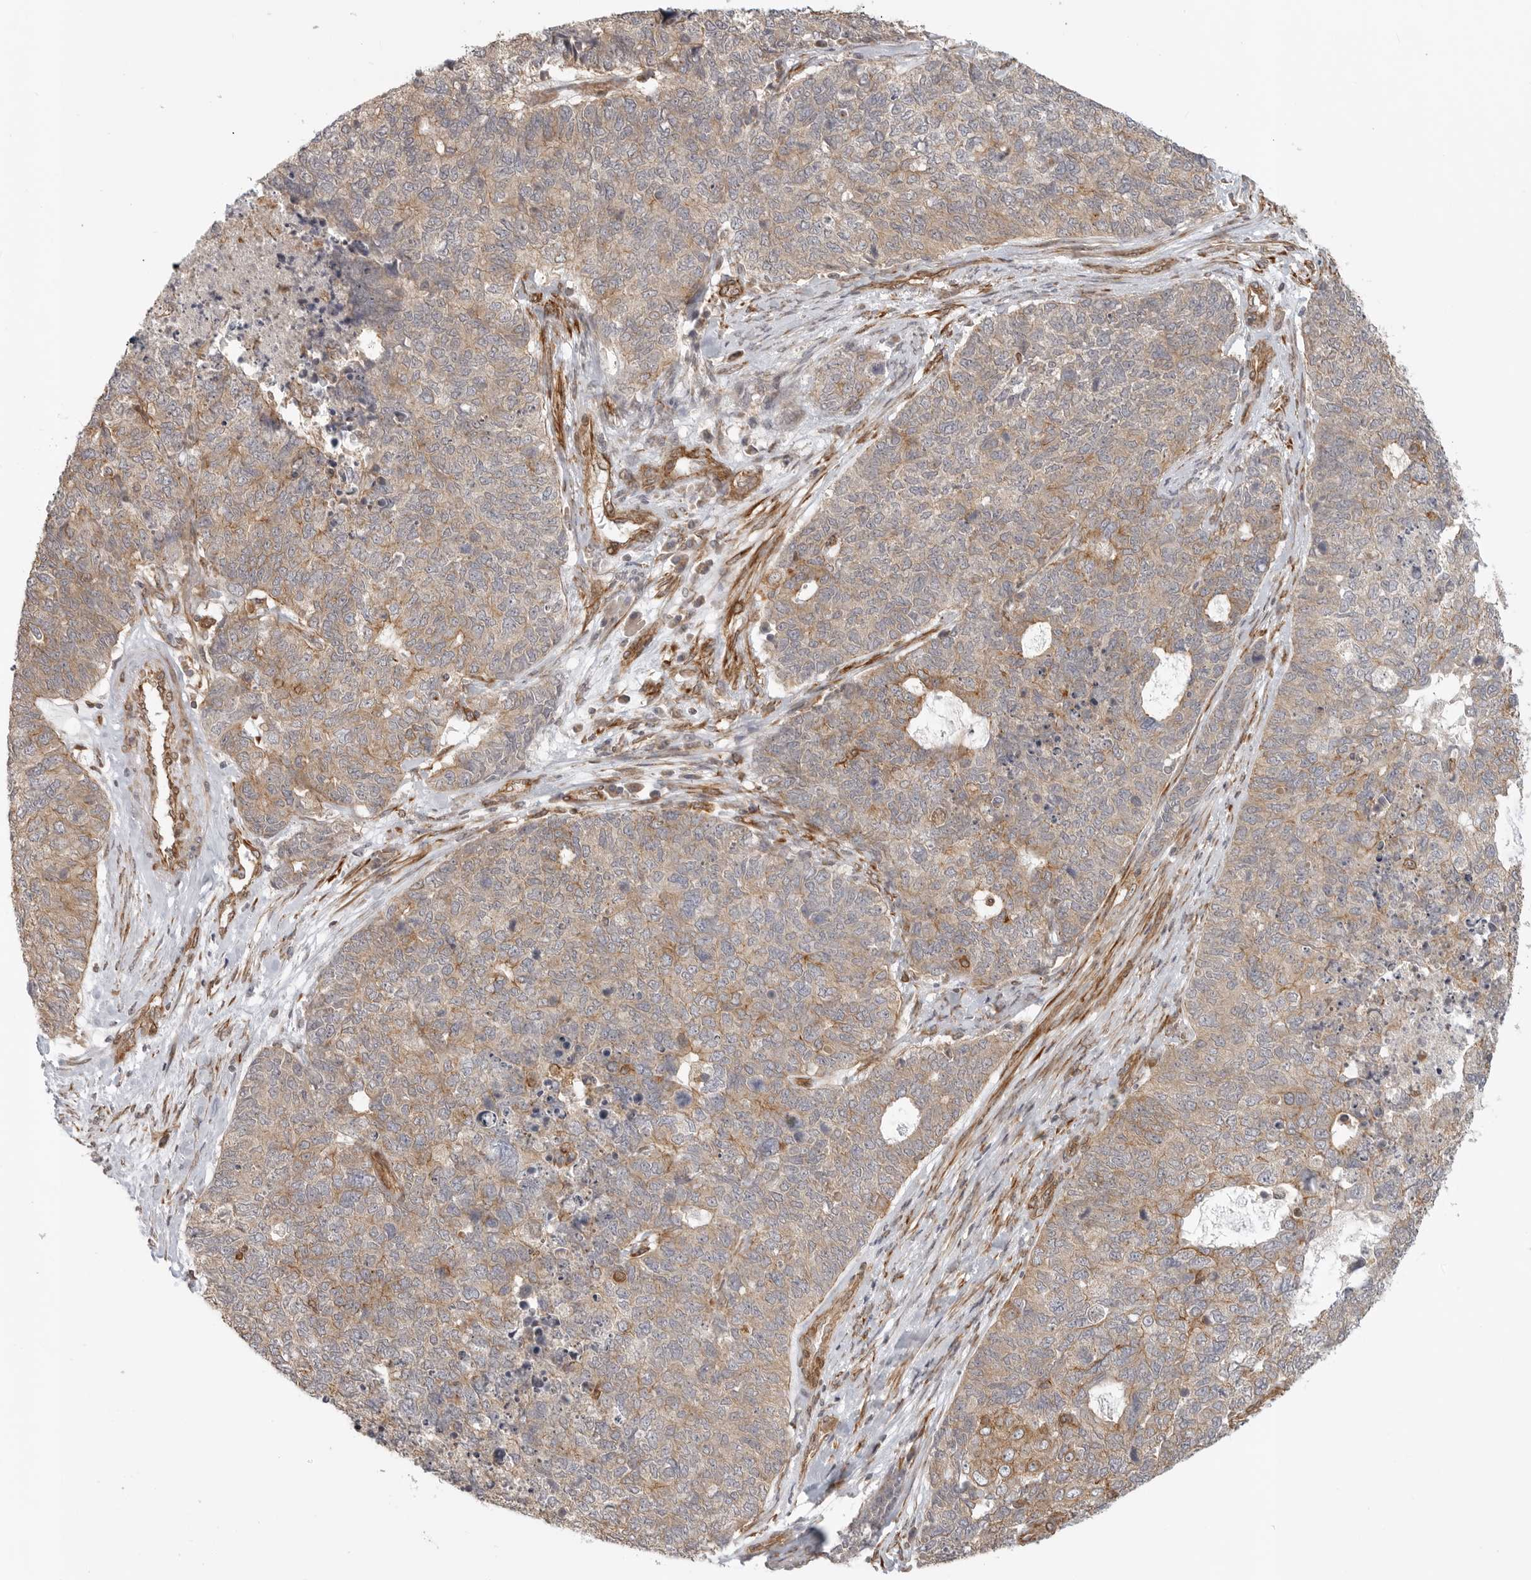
{"staining": {"intensity": "weak", "quantity": "25%-75%", "location": "cytoplasmic/membranous"}, "tissue": "cervical cancer", "cell_type": "Tumor cells", "image_type": "cancer", "snomed": [{"axis": "morphology", "description": "Squamous cell carcinoma, NOS"}, {"axis": "topography", "description": "Cervix"}], "caption": "Immunohistochemistry of cervical cancer shows low levels of weak cytoplasmic/membranous expression in approximately 25%-75% of tumor cells. (Stains: DAB in brown, nuclei in blue, Microscopy: brightfield microscopy at high magnification).", "gene": "ATOH7", "patient": {"sex": "female", "age": 63}}